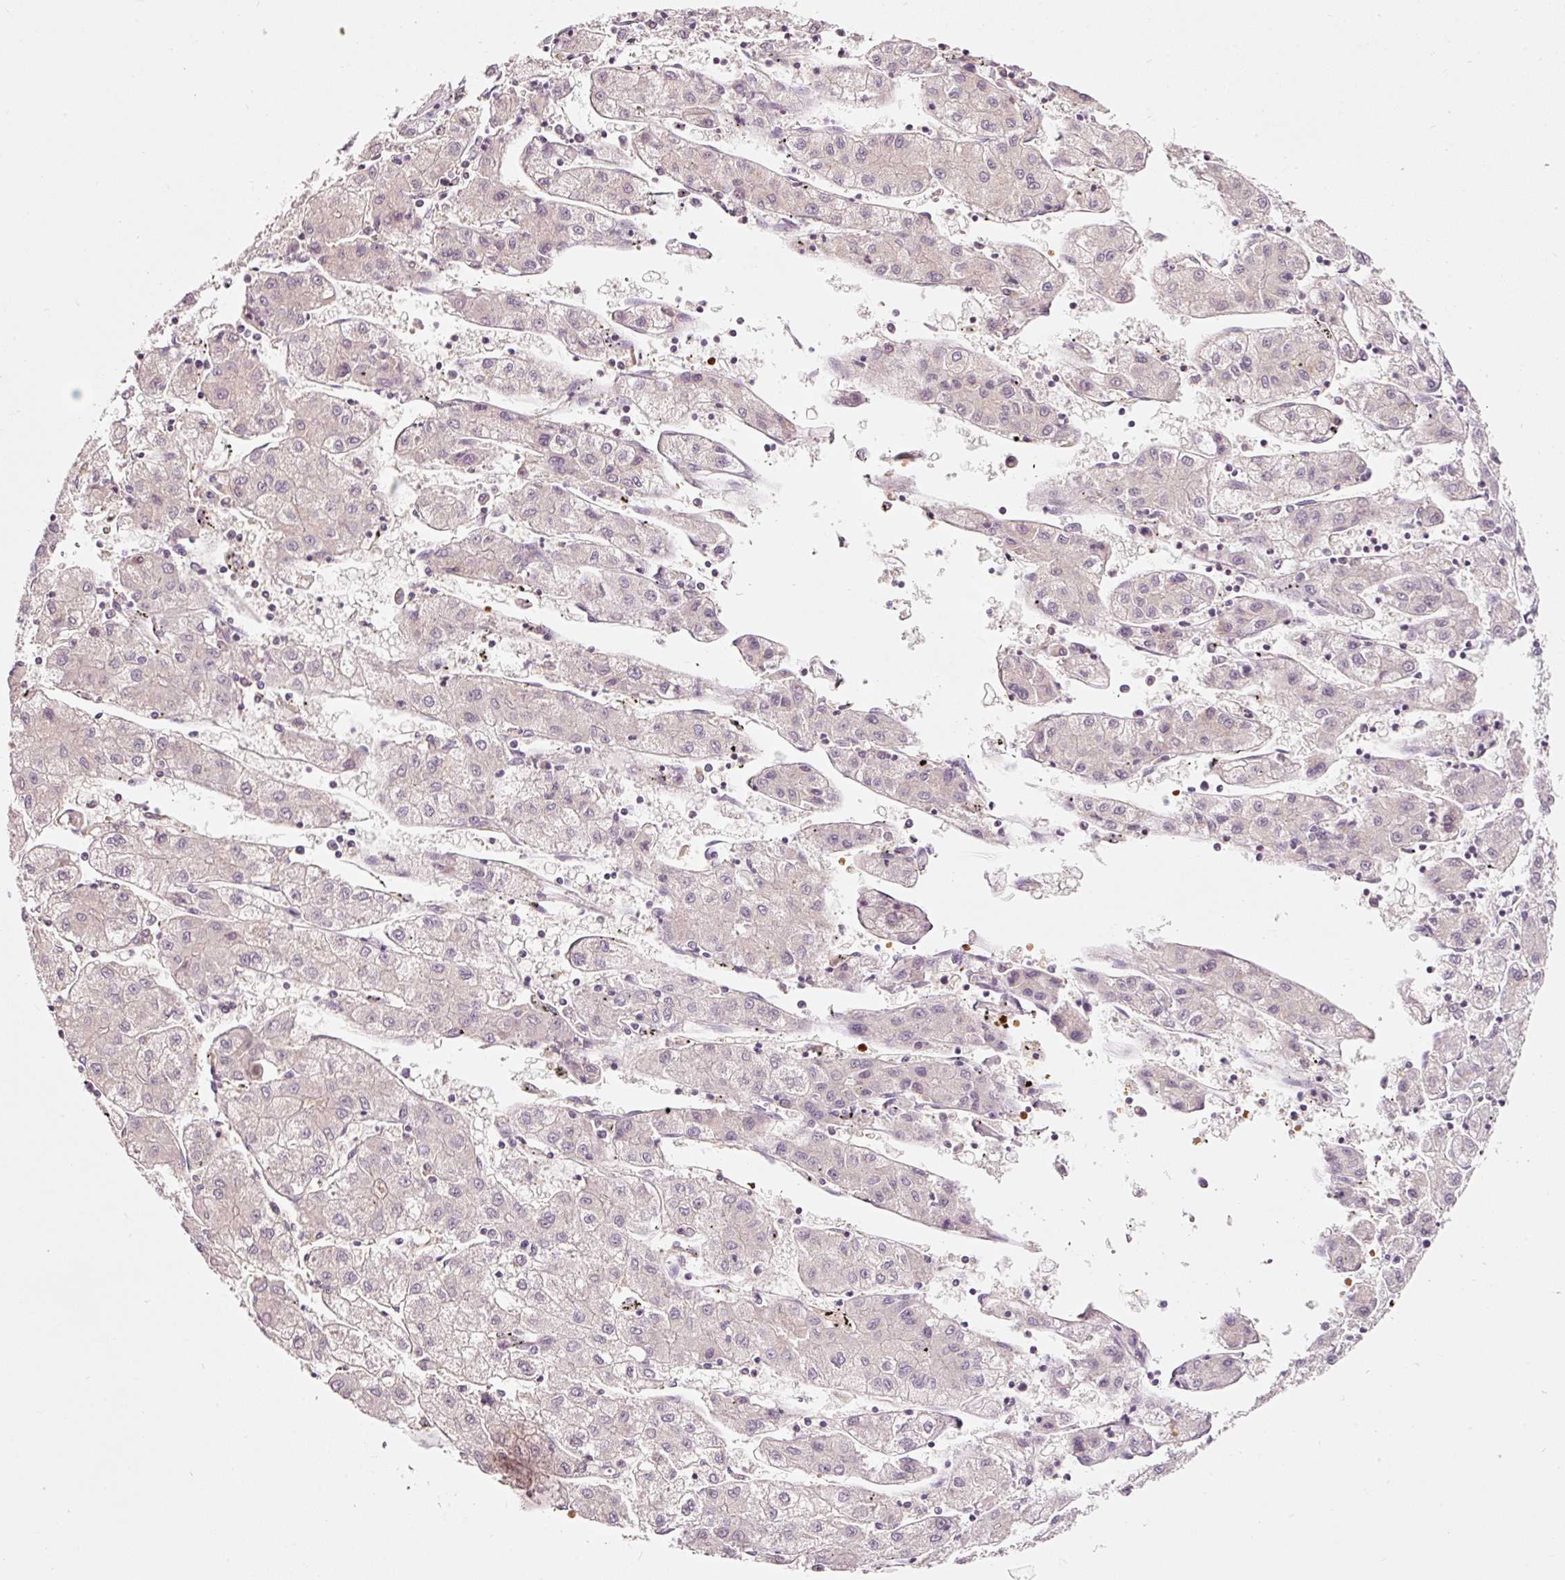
{"staining": {"intensity": "negative", "quantity": "none", "location": "none"}, "tissue": "liver cancer", "cell_type": "Tumor cells", "image_type": "cancer", "snomed": [{"axis": "morphology", "description": "Carcinoma, Hepatocellular, NOS"}, {"axis": "topography", "description": "Liver"}], "caption": "Protein analysis of liver cancer (hepatocellular carcinoma) displays no significant staining in tumor cells. Nuclei are stained in blue.", "gene": "LDHAL6B", "patient": {"sex": "male", "age": 72}}